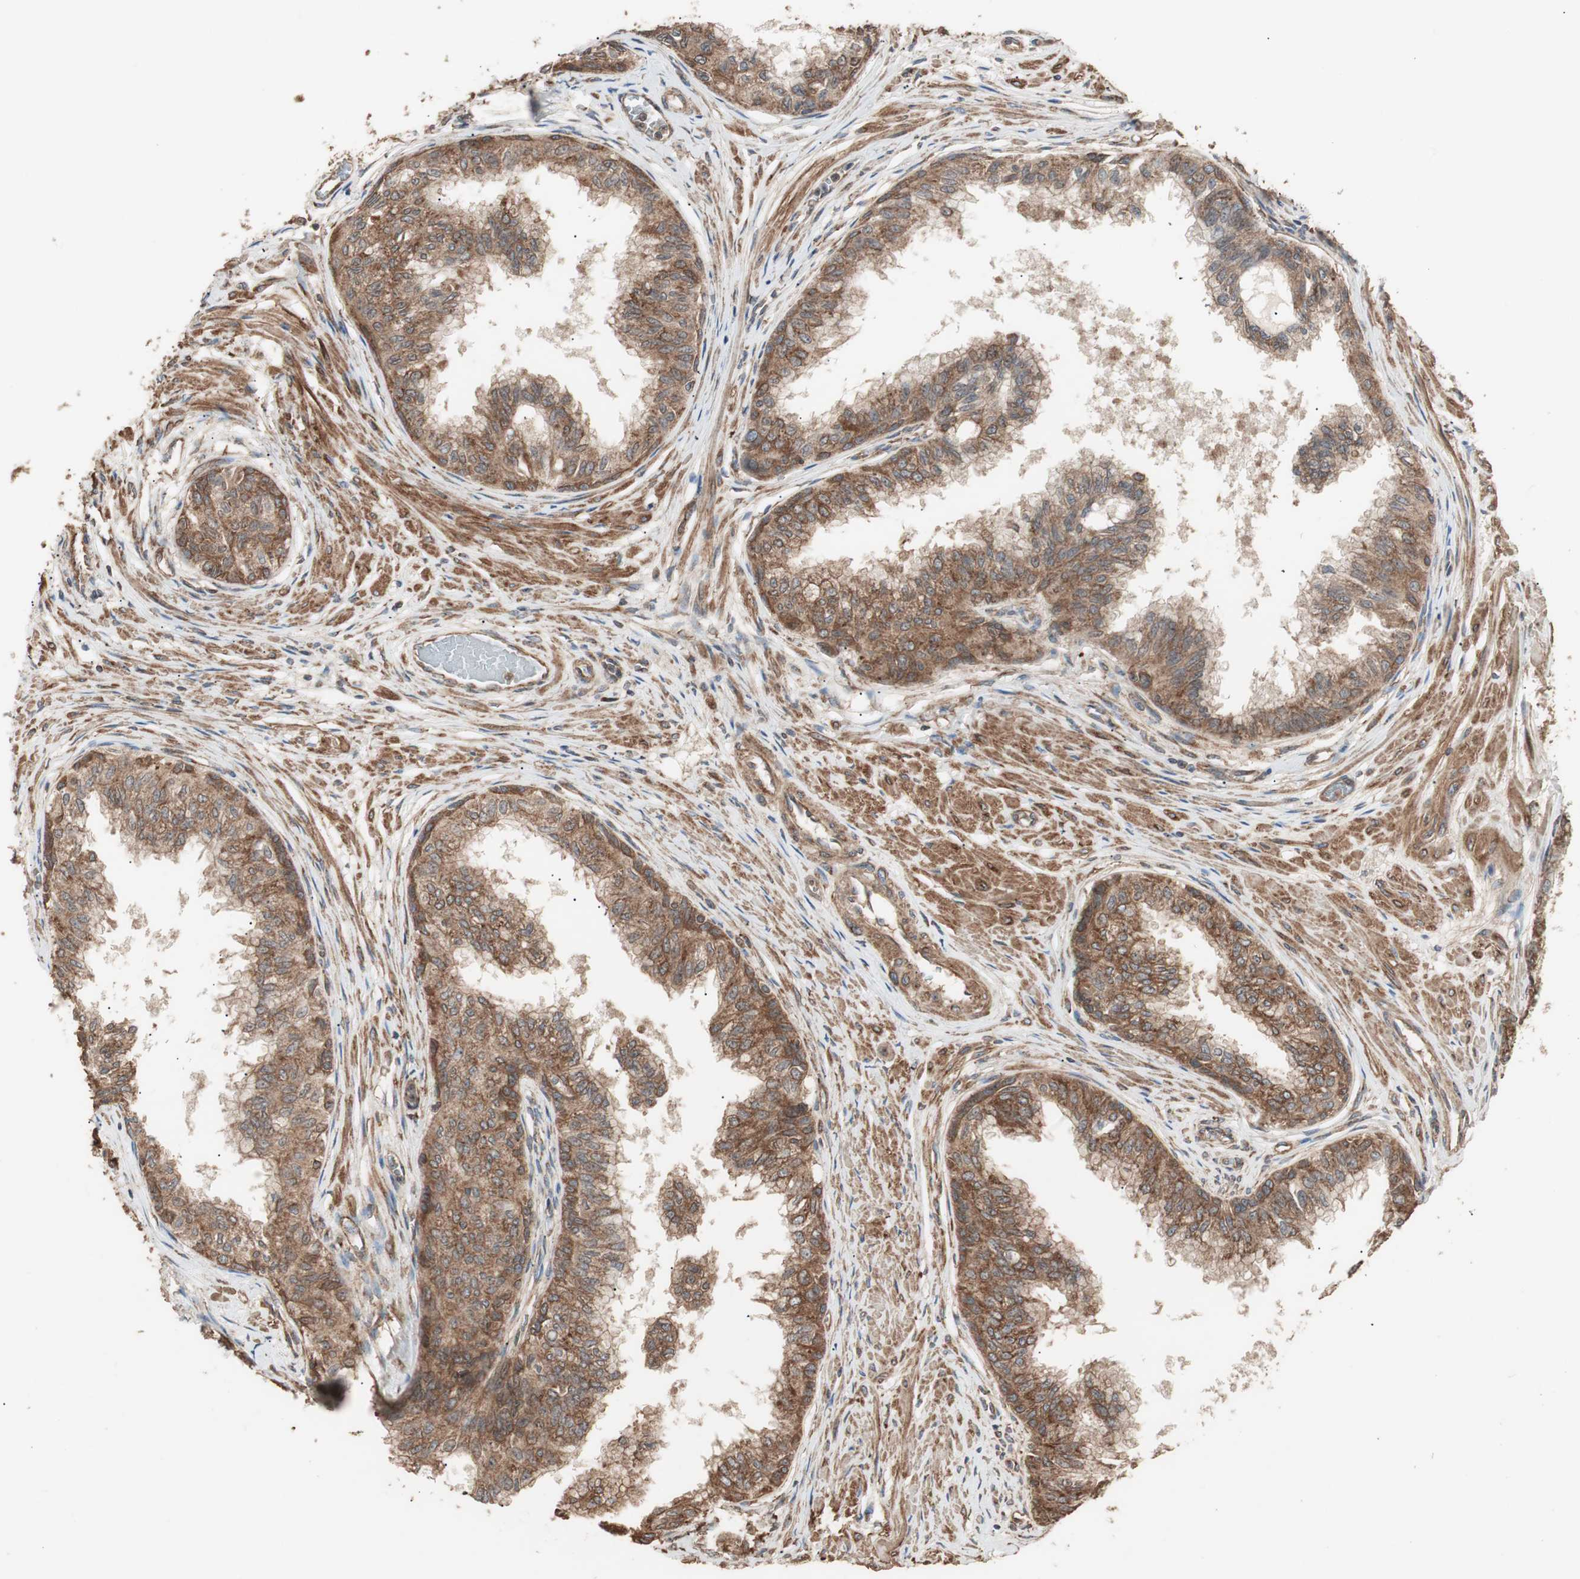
{"staining": {"intensity": "moderate", "quantity": ">75%", "location": "cytoplasmic/membranous"}, "tissue": "prostate", "cell_type": "Glandular cells", "image_type": "normal", "snomed": [{"axis": "morphology", "description": "Normal tissue, NOS"}, {"axis": "topography", "description": "Prostate"}, {"axis": "topography", "description": "Seminal veicle"}], "caption": "DAB (3,3'-diaminobenzidine) immunohistochemical staining of benign human prostate reveals moderate cytoplasmic/membranous protein positivity in about >75% of glandular cells. (brown staining indicates protein expression, while blue staining denotes nuclei).", "gene": "LZTS1", "patient": {"sex": "male", "age": 60}}